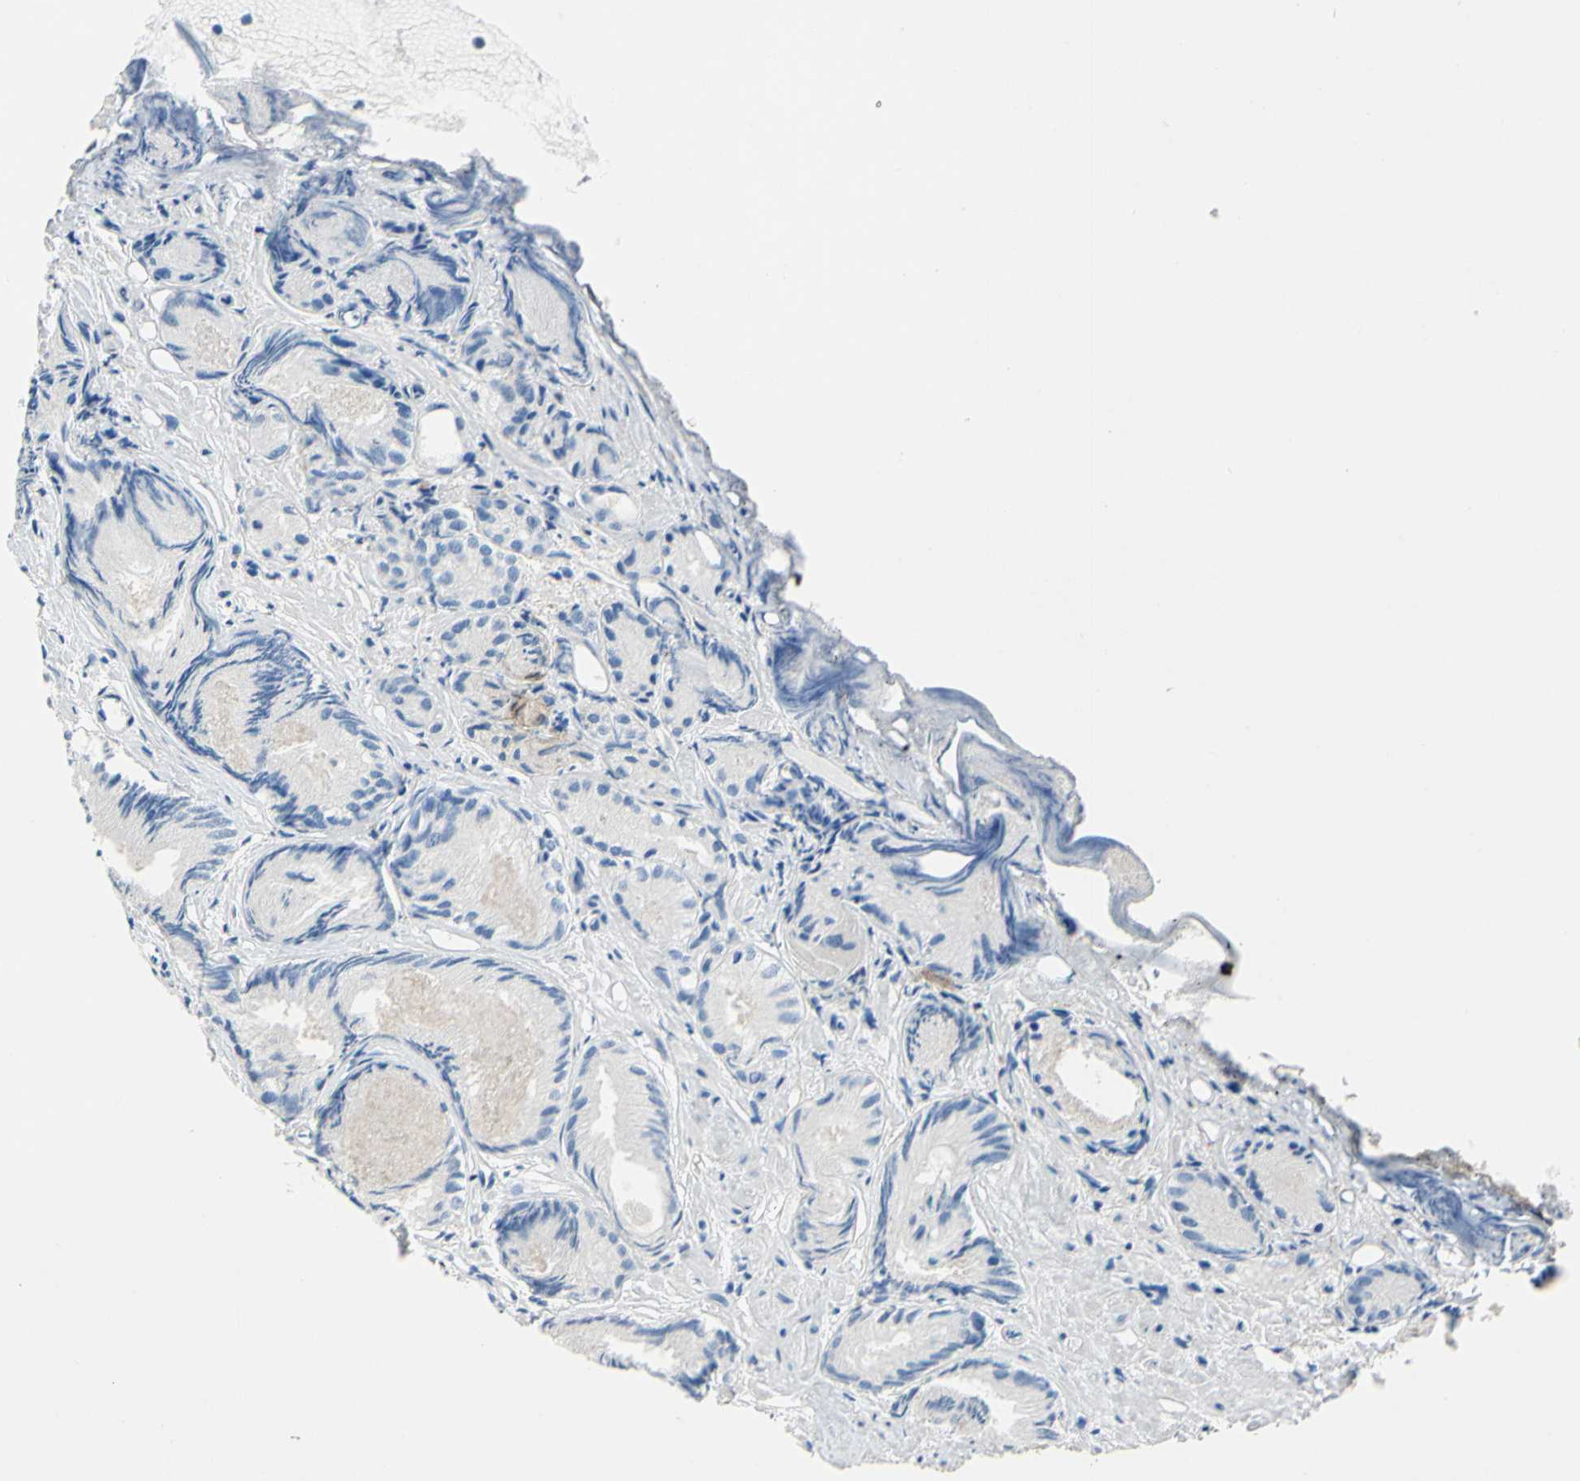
{"staining": {"intensity": "negative", "quantity": "none", "location": "none"}, "tissue": "prostate cancer", "cell_type": "Tumor cells", "image_type": "cancer", "snomed": [{"axis": "morphology", "description": "Adenocarcinoma, Low grade"}, {"axis": "topography", "description": "Prostate"}], "caption": "Immunohistochemistry (IHC) of human low-grade adenocarcinoma (prostate) shows no positivity in tumor cells. Nuclei are stained in blue.", "gene": "CDH10", "patient": {"sex": "male", "age": 72}}